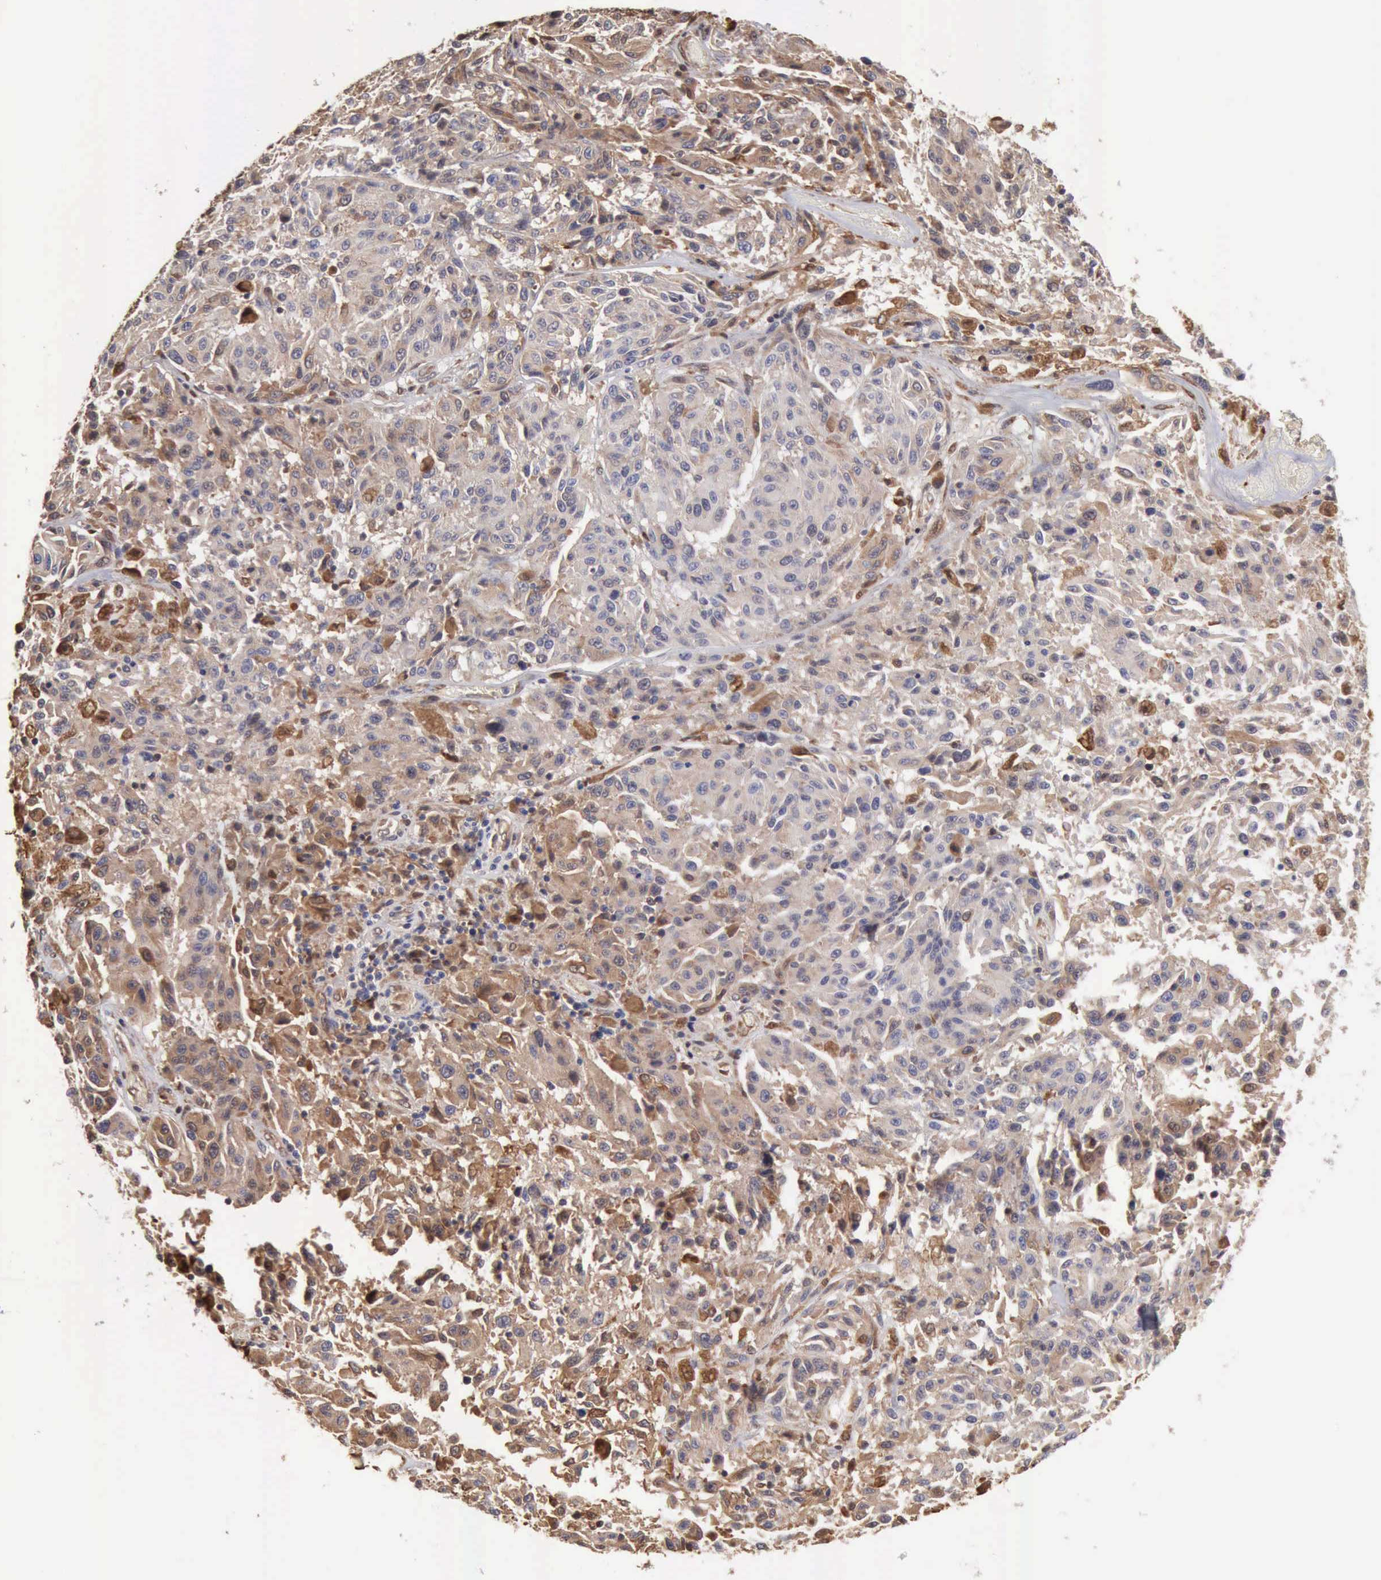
{"staining": {"intensity": "moderate", "quantity": ">75%", "location": "cytoplasmic/membranous"}, "tissue": "melanoma", "cell_type": "Tumor cells", "image_type": "cancer", "snomed": [{"axis": "morphology", "description": "Malignant melanoma, NOS"}, {"axis": "topography", "description": "Skin"}], "caption": "Human melanoma stained for a protein (brown) demonstrates moderate cytoplasmic/membranous positive expression in approximately >75% of tumor cells.", "gene": "APOL2", "patient": {"sex": "female", "age": 77}}